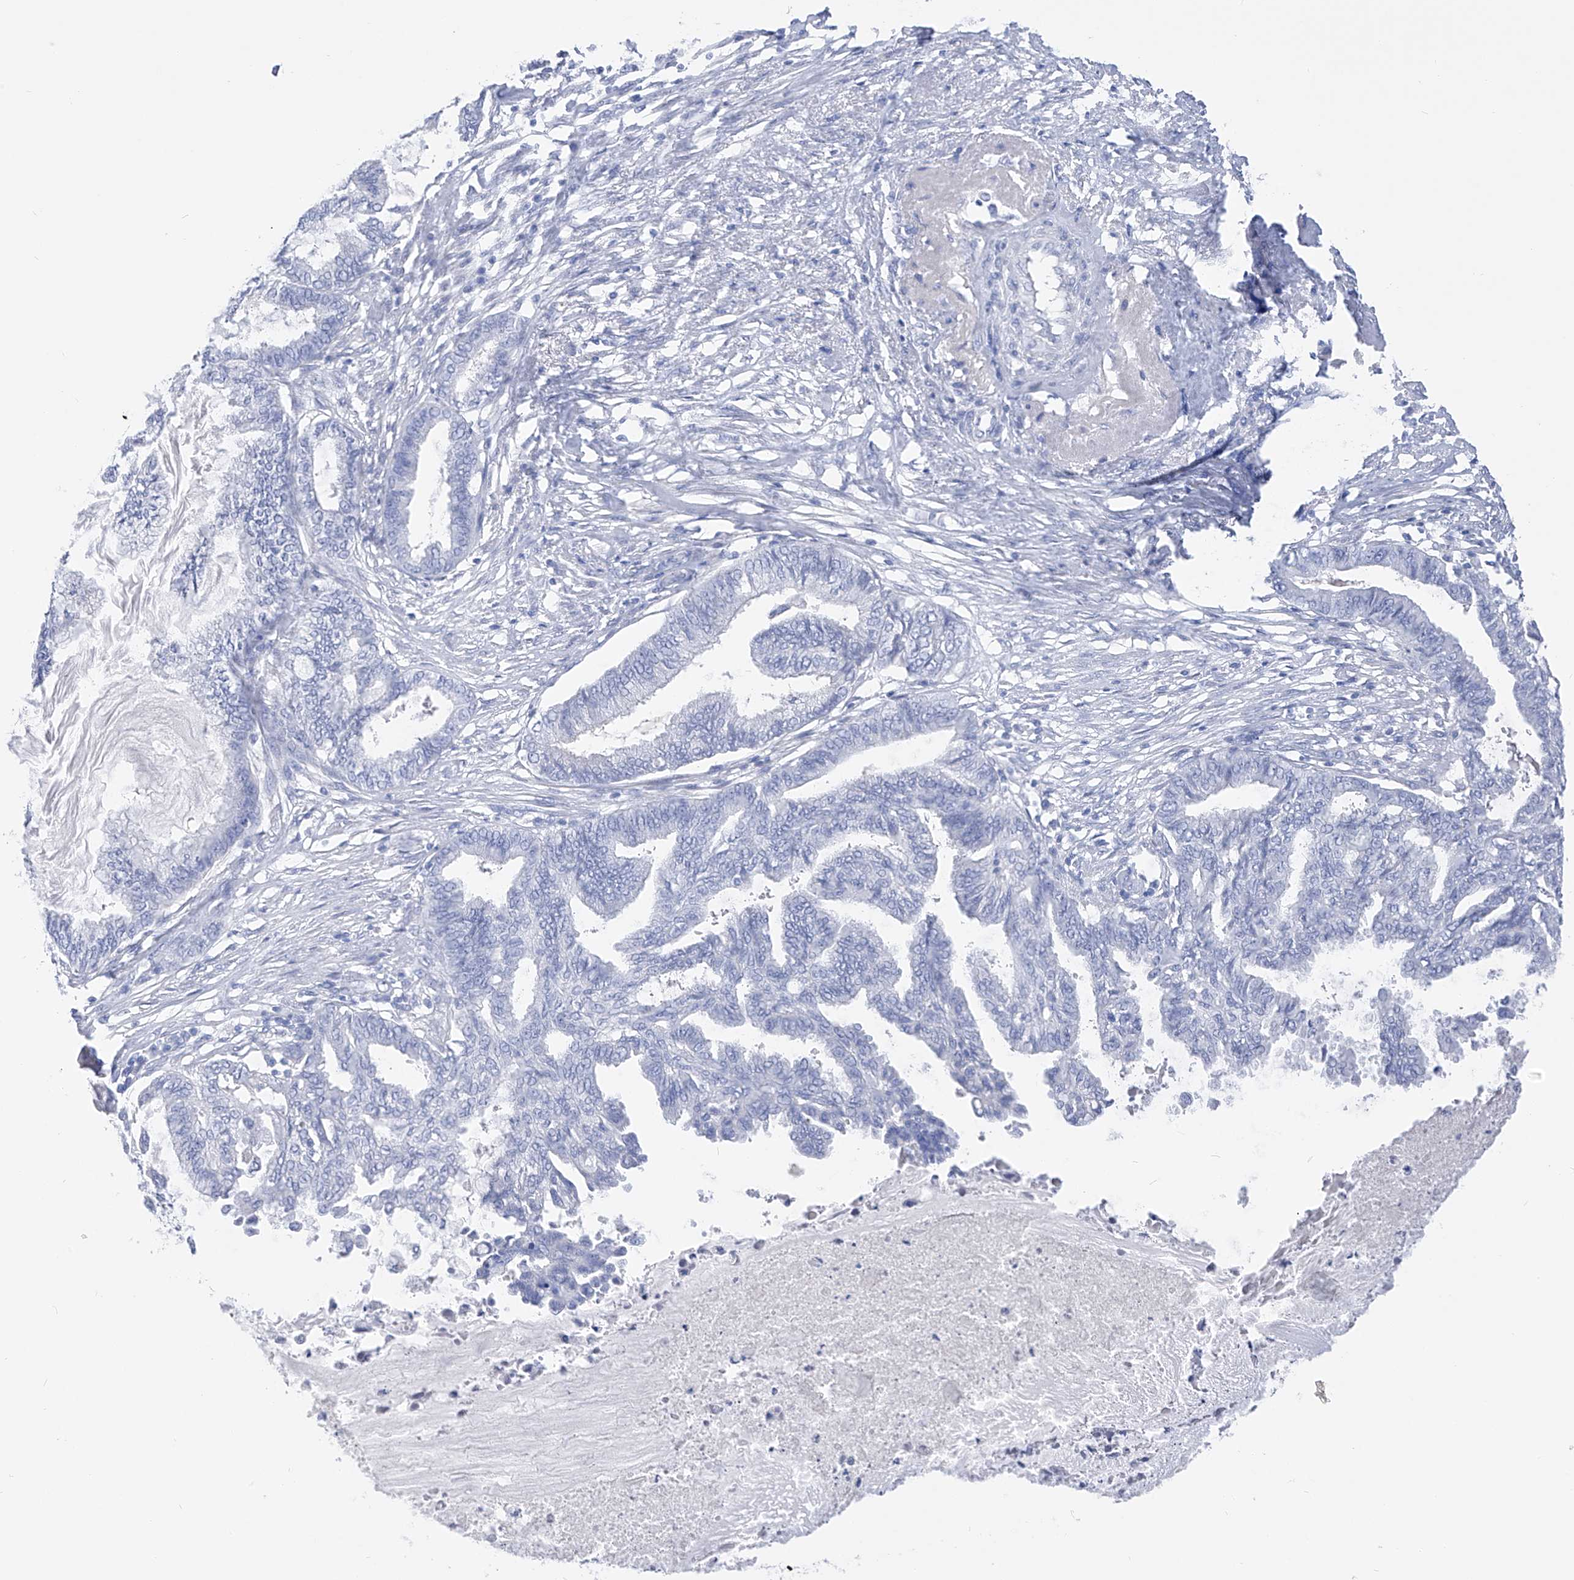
{"staining": {"intensity": "negative", "quantity": "none", "location": "none"}, "tissue": "endometrial cancer", "cell_type": "Tumor cells", "image_type": "cancer", "snomed": [{"axis": "morphology", "description": "Adenocarcinoma, NOS"}, {"axis": "topography", "description": "Endometrium"}], "caption": "Endometrial adenocarcinoma stained for a protein using immunohistochemistry (IHC) reveals no staining tumor cells.", "gene": "ADRA1A", "patient": {"sex": "female", "age": 86}}